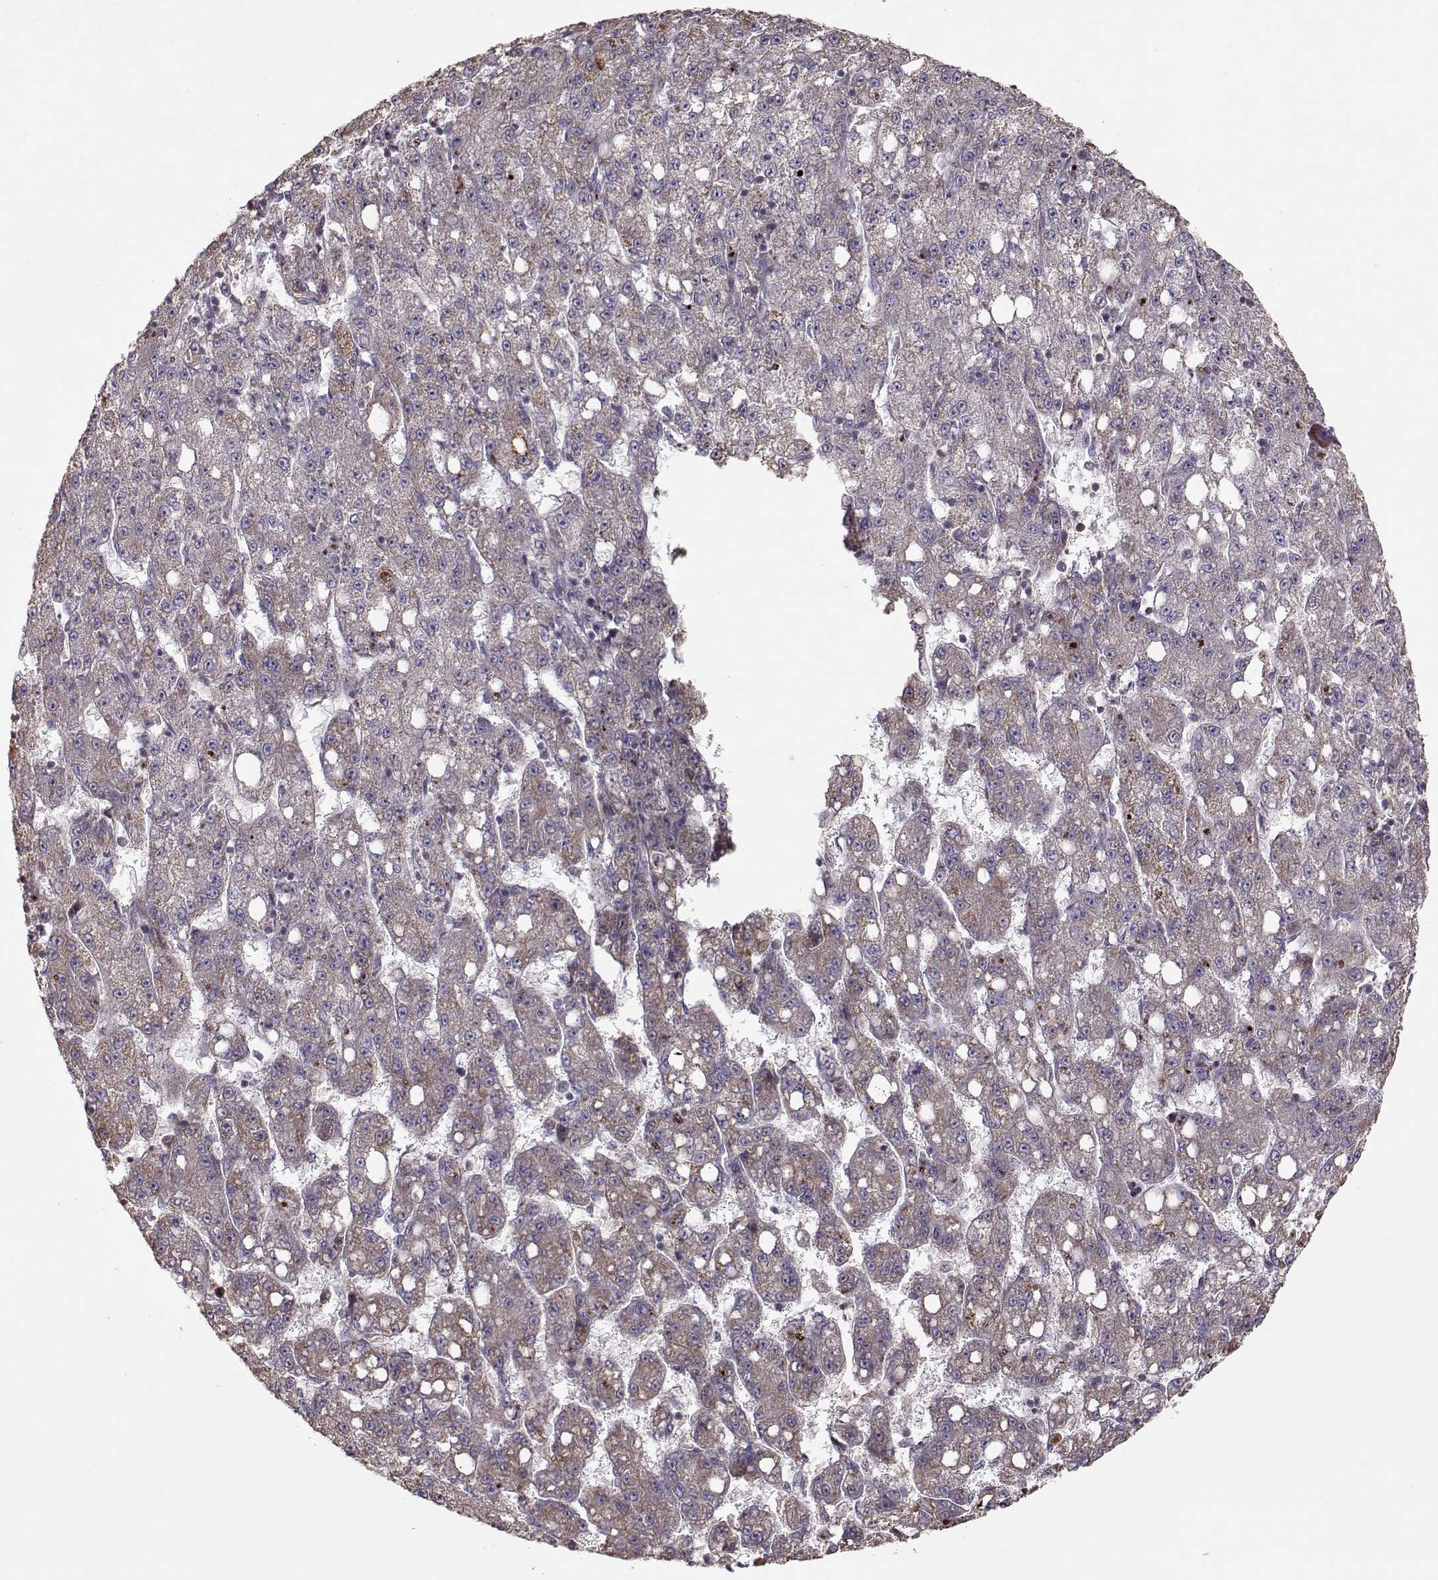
{"staining": {"intensity": "moderate", "quantity": "<25%", "location": "cytoplasmic/membranous"}, "tissue": "liver cancer", "cell_type": "Tumor cells", "image_type": "cancer", "snomed": [{"axis": "morphology", "description": "Carcinoma, Hepatocellular, NOS"}, {"axis": "topography", "description": "Liver"}], "caption": "This histopathology image exhibits immunohistochemistry (IHC) staining of human liver hepatocellular carcinoma, with low moderate cytoplasmic/membranous positivity in about <25% of tumor cells.", "gene": "CMTM3", "patient": {"sex": "female", "age": 65}}